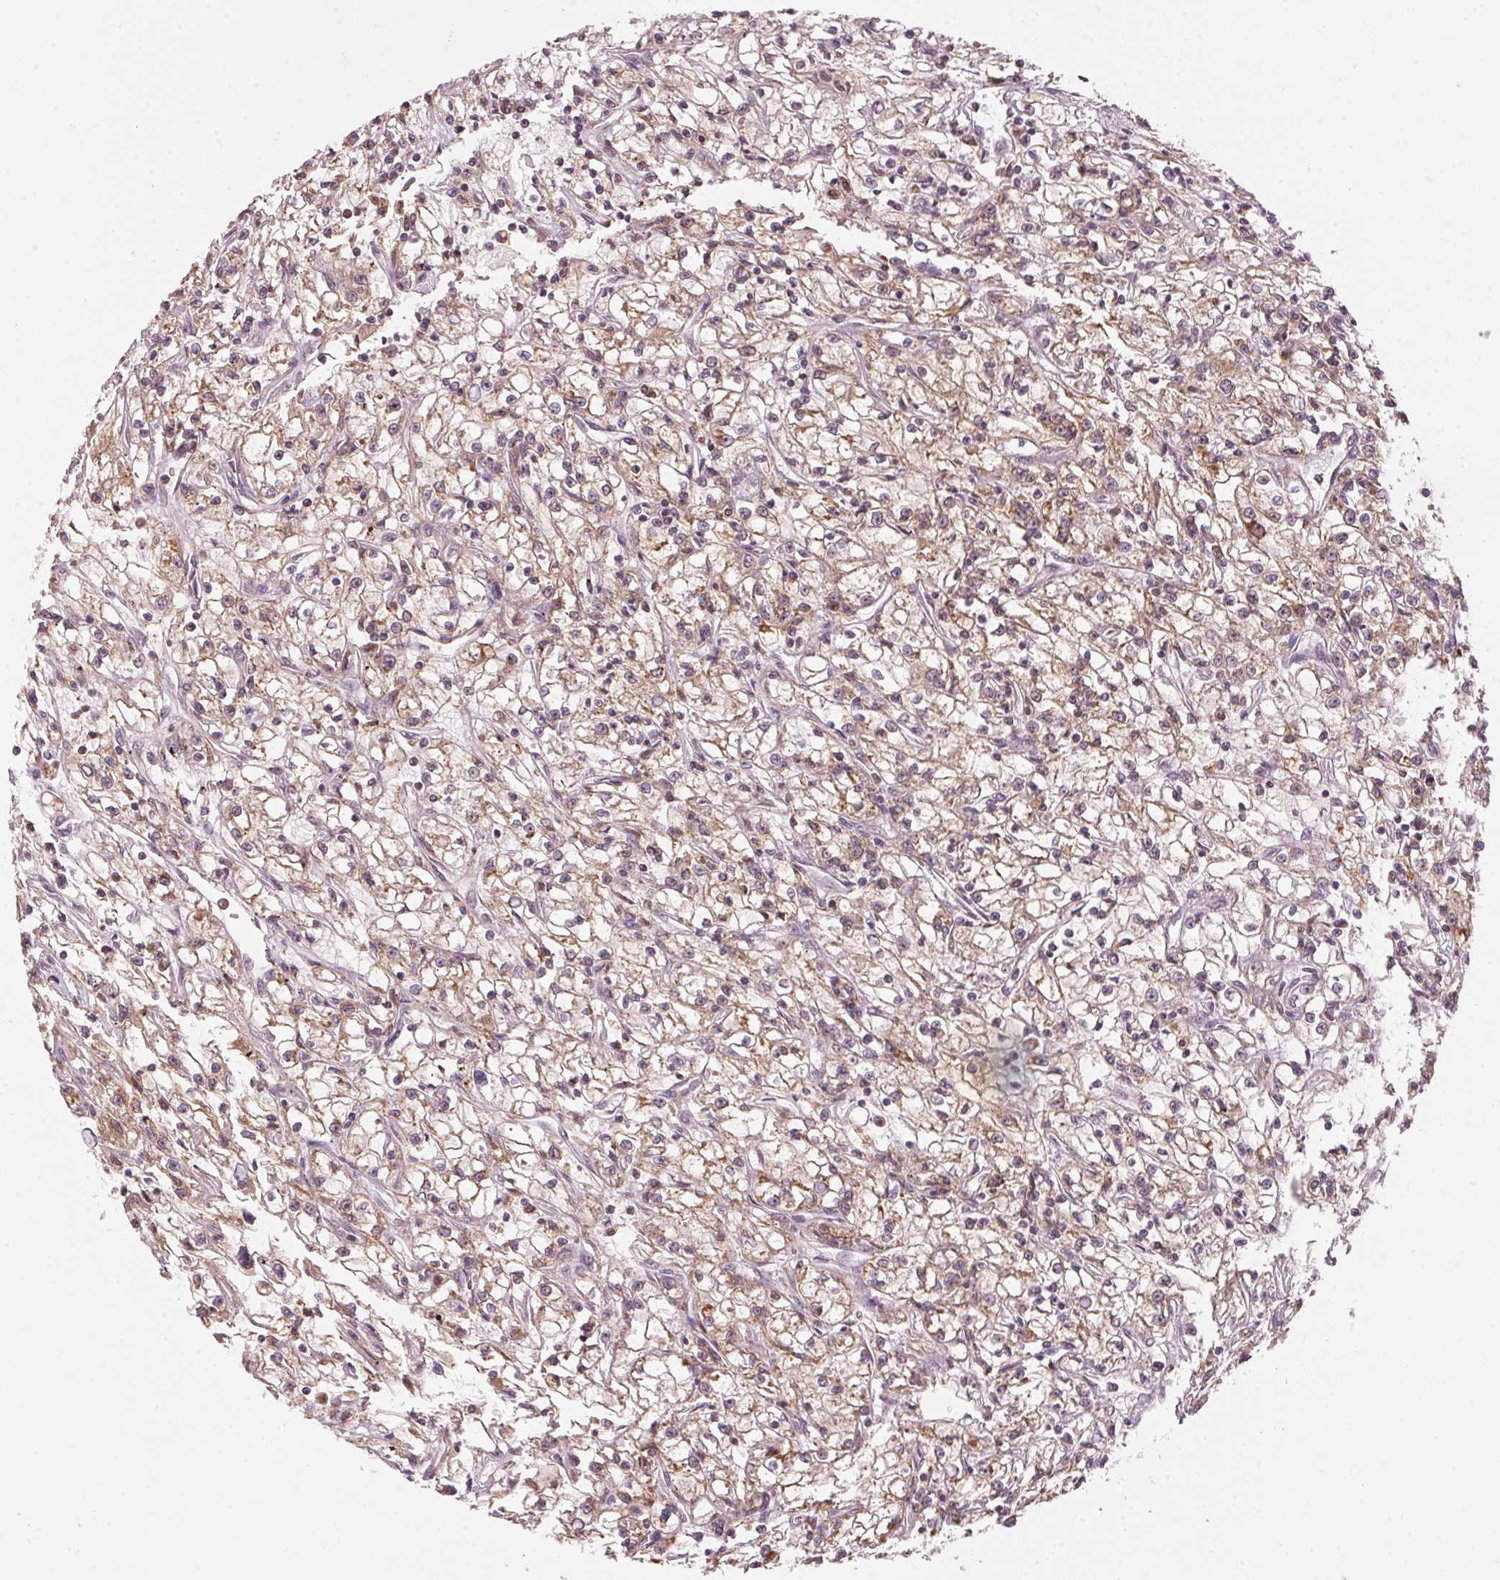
{"staining": {"intensity": "weak", "quantity": "25%-75%", "location": "cytoplasmic/membranous"}, "tissue": "renal cancer", "cell_type": "Tumor cells", "image_type": "cancer", "snomed": [{"axis": "morphology", "description": "Adenocarcinoma, NOS"}, {"axis": "topography", "description": "Kidney"}], "caption": "Immunohistochemistry (DAB) staining of human adenocarcinoma (renal) demonstrates weak cytoplasmic/membranous protein positivity in approximately 25%-75% of tumor cells.", "gene": "ARHGAP6", "patient": {"sex": "female", "age": 59}}